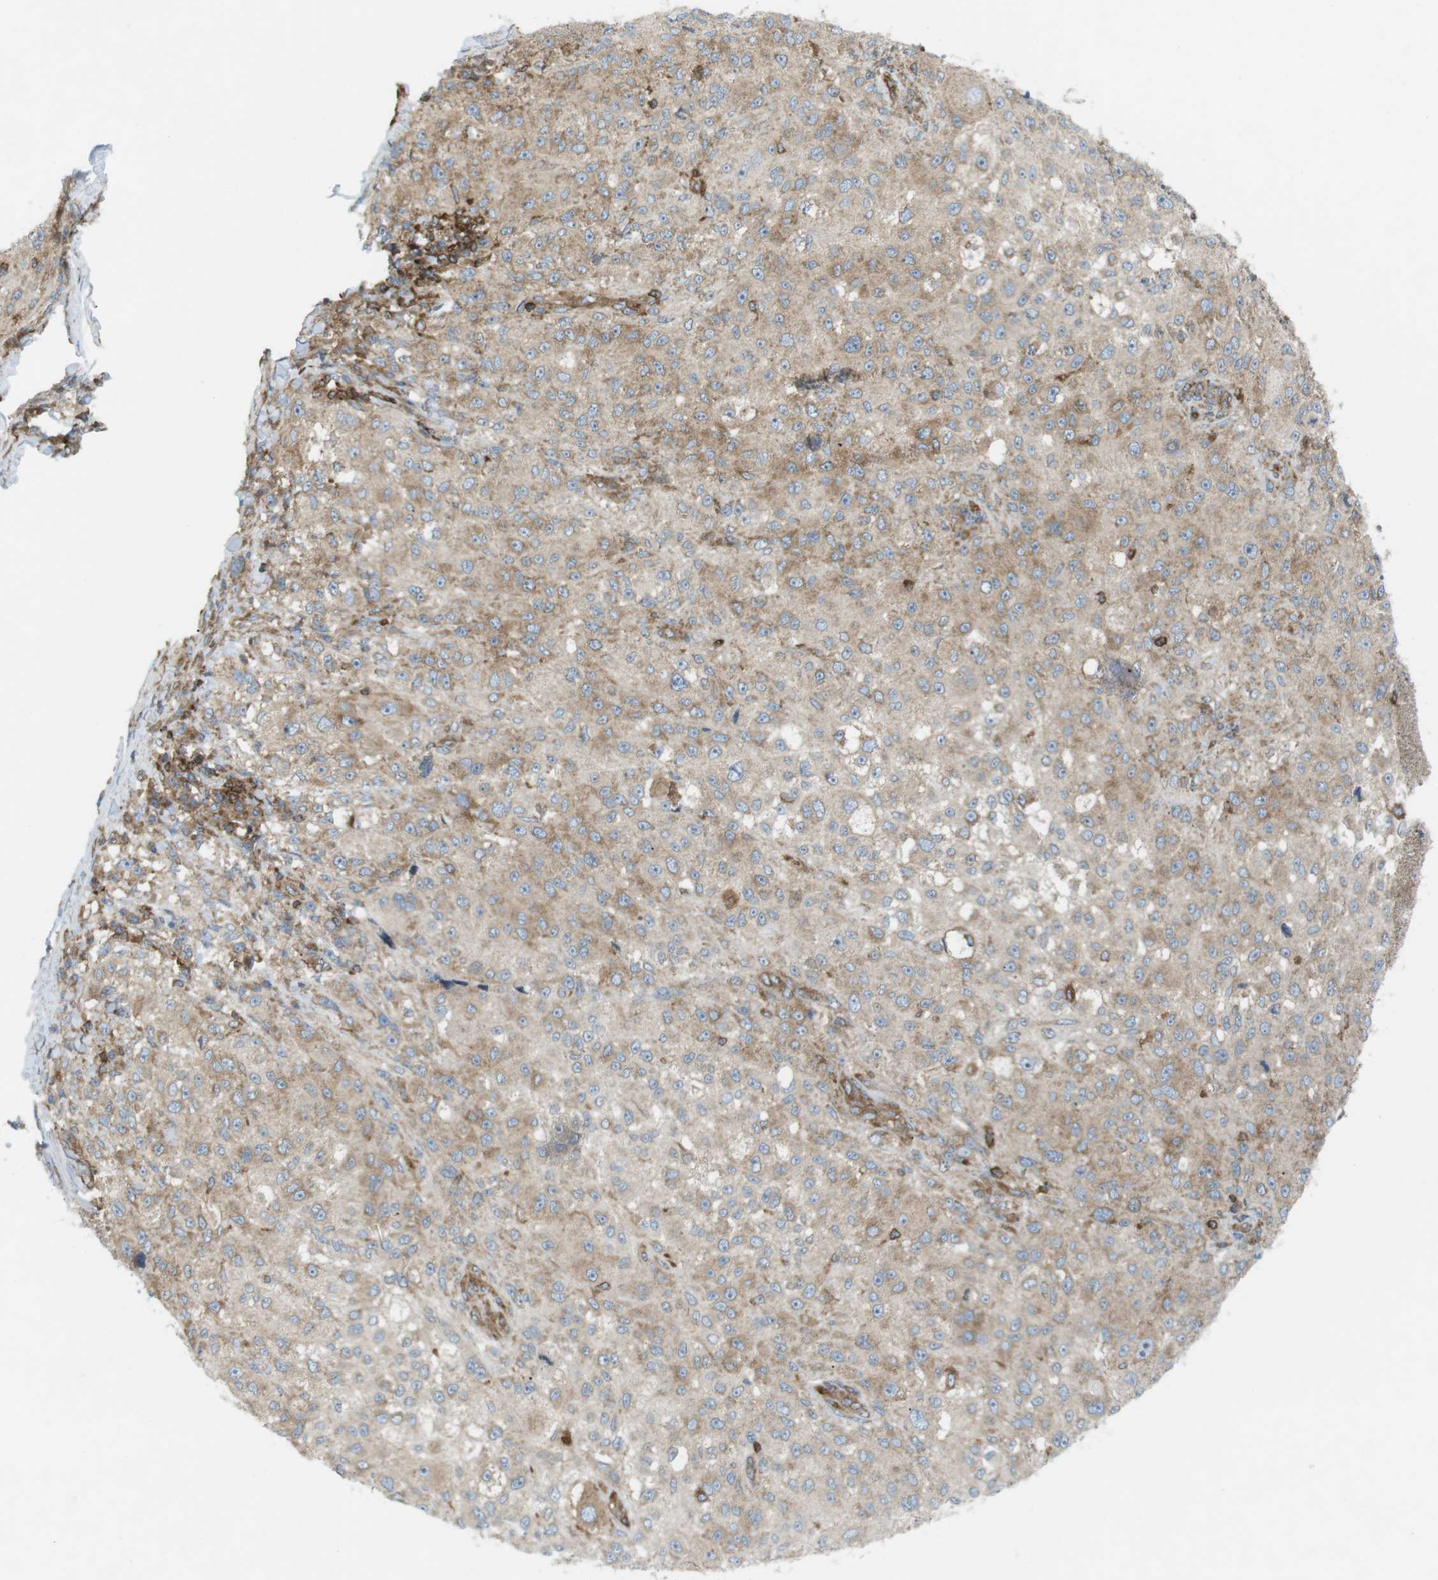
{"staining": {"intensity": "weak", "quantity": "25%-75%", "location": "cytoplasmic/membranous"}, "tissue": "melanoma", "cell_type": "Tumor cells", "image_type": "cancer", "snomed": [{"axis": "morphology", "description": "Necrosis, NOS"}, {"axis": "morphology", "description": "Malignant melanoma, NOS"}, {"axis": "topography", "description": "Skin"}], "caption": "Immunohistochemical staining of malignant melanoma exhibits low levels of weak cytoplasmic/membranous protein staining in approximately 25%-75% of tumor cells.", "gene": "FLII", "patient": {"sex": "female", "age": 87}}